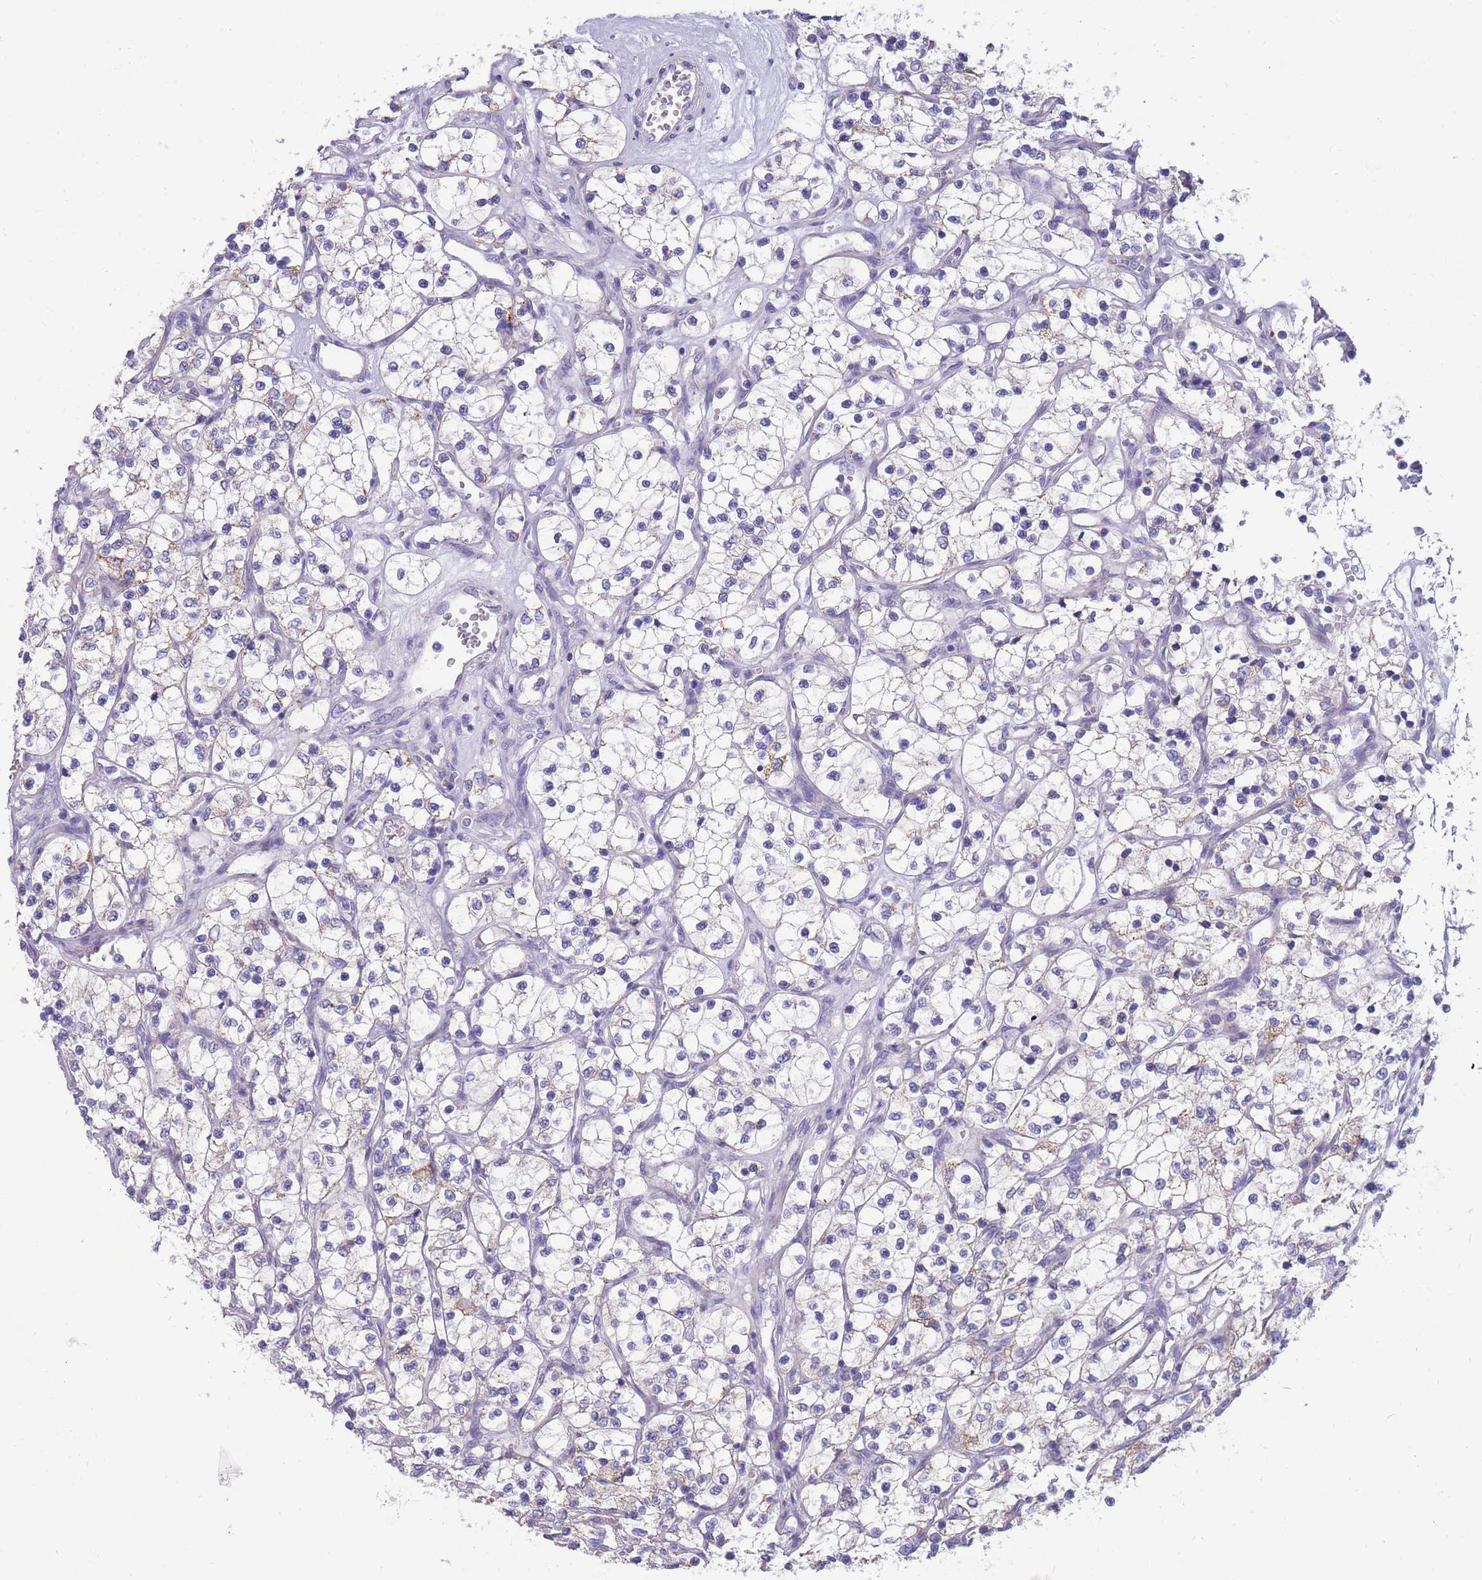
{"staining": {"intensity": "weak", "quantity": "<25%", "location": "cytoplasmic/membranous"}, "tissue": "renal cancer", "cell_type": "Tumor cells", "image_type": "cancer", "snomed": [{"axis": "morphology", "description": "Adenocarcinoma, NOS"}, {"axis": "topography", "description": "Kidney"}], "caption": "The photomicrograph reveals no significant expression in tumor cells of renal adenocarcinoma.", "gene": "INTS2", "patient": {"sex": "female", "age": 69}}